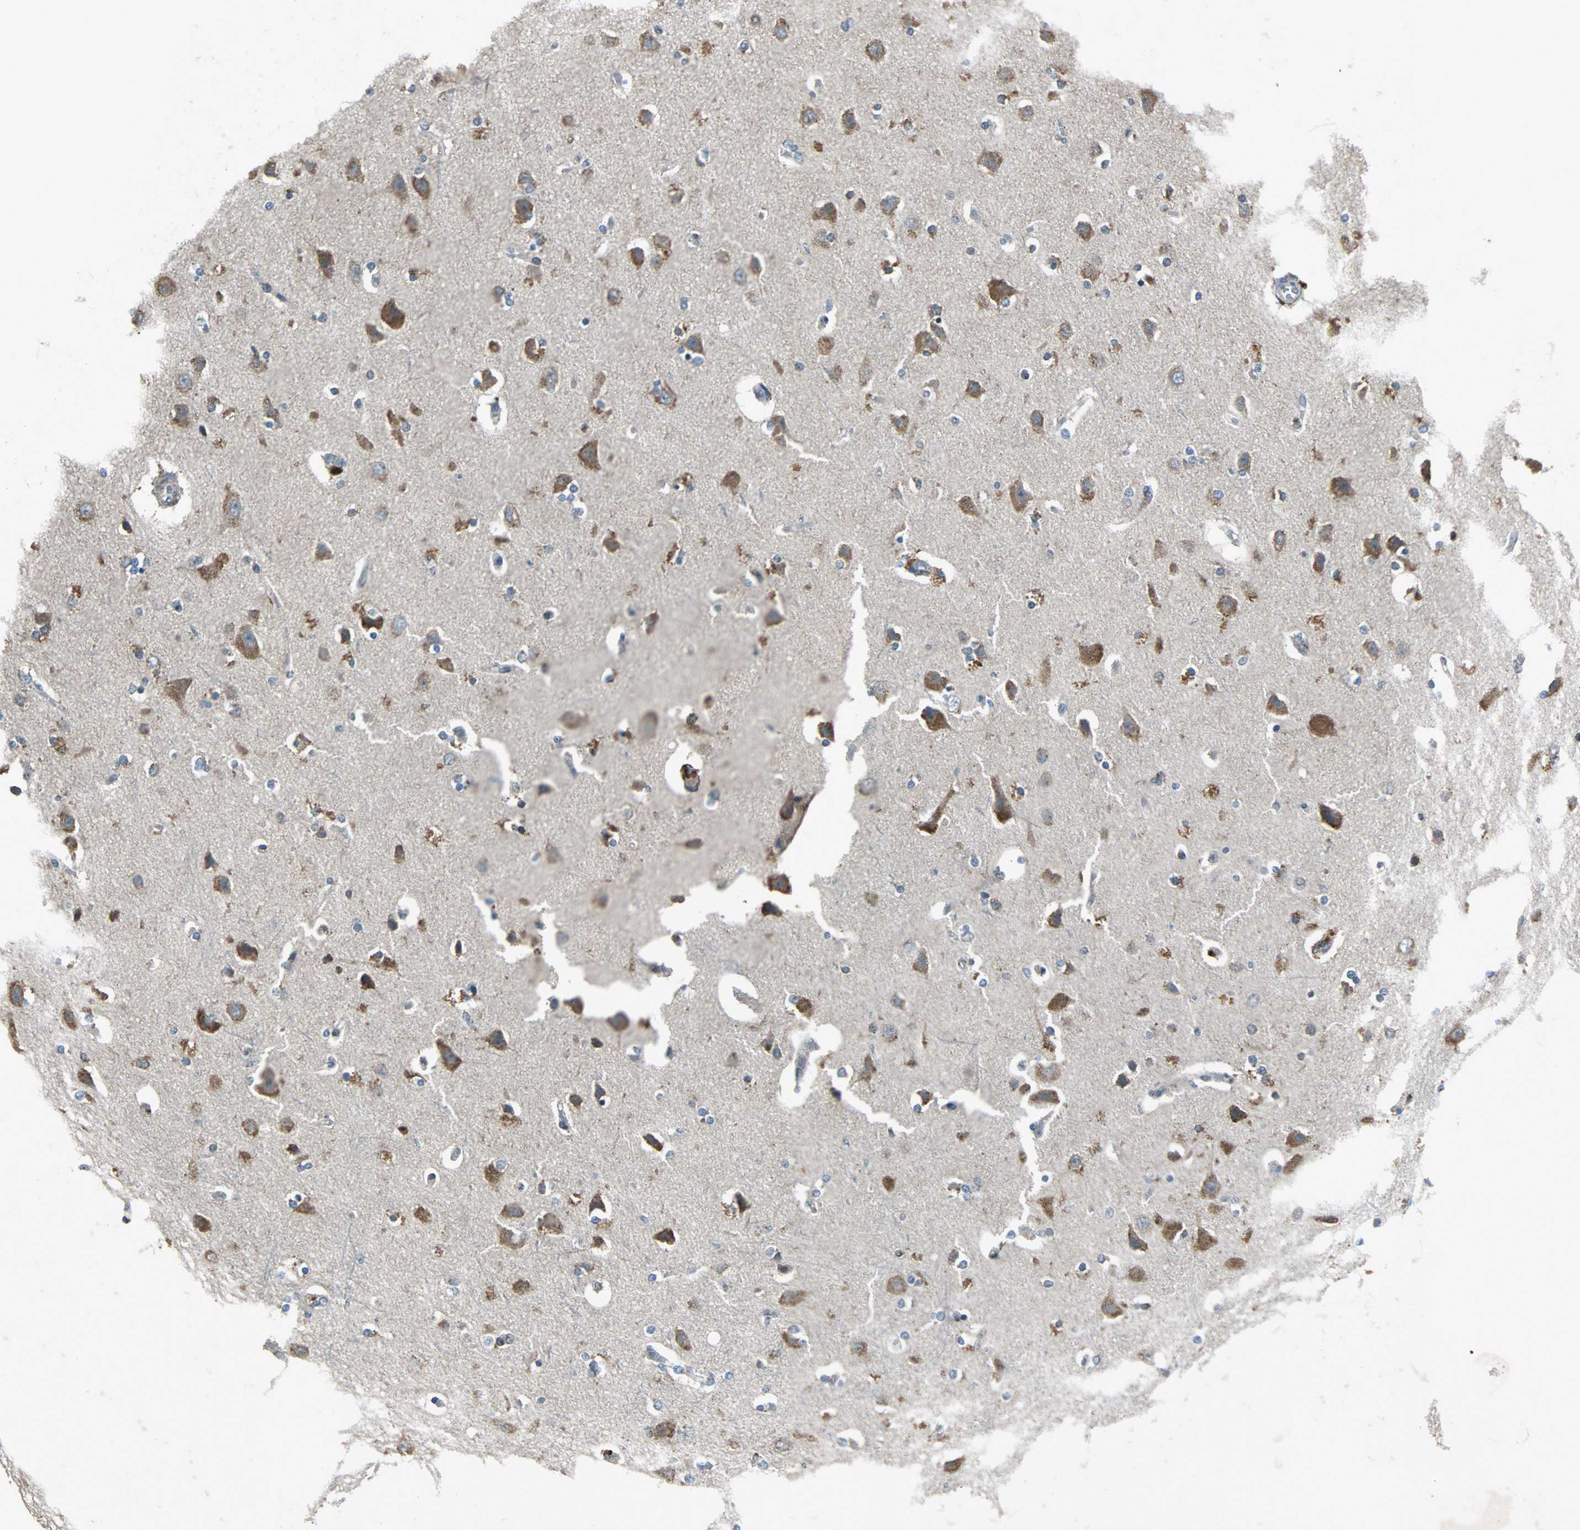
{"staining": {"intensity": "negative", "quantity": "none", "location": "none"}, "tissue": "cerebral cortex", "cell_type": "Endothelial cells", "image_type": "normal", "snomed": [{"axis": "morphology", "description": "Normal tissue, NOS"}, {"axis": "topography", "description": "Cerebral cortex"}], "caption": "Normal cerebral cortex was stained to show a protein in brown. There is no significant expression in endothelial cells. Brightfield microscopy of immunohistochemistry (IHC) stained with DAB (brown) and hematoxylin (blue), captured at high magnification.", "gene": "SOS1", "patient": {"sex": "female", "age": 54}}